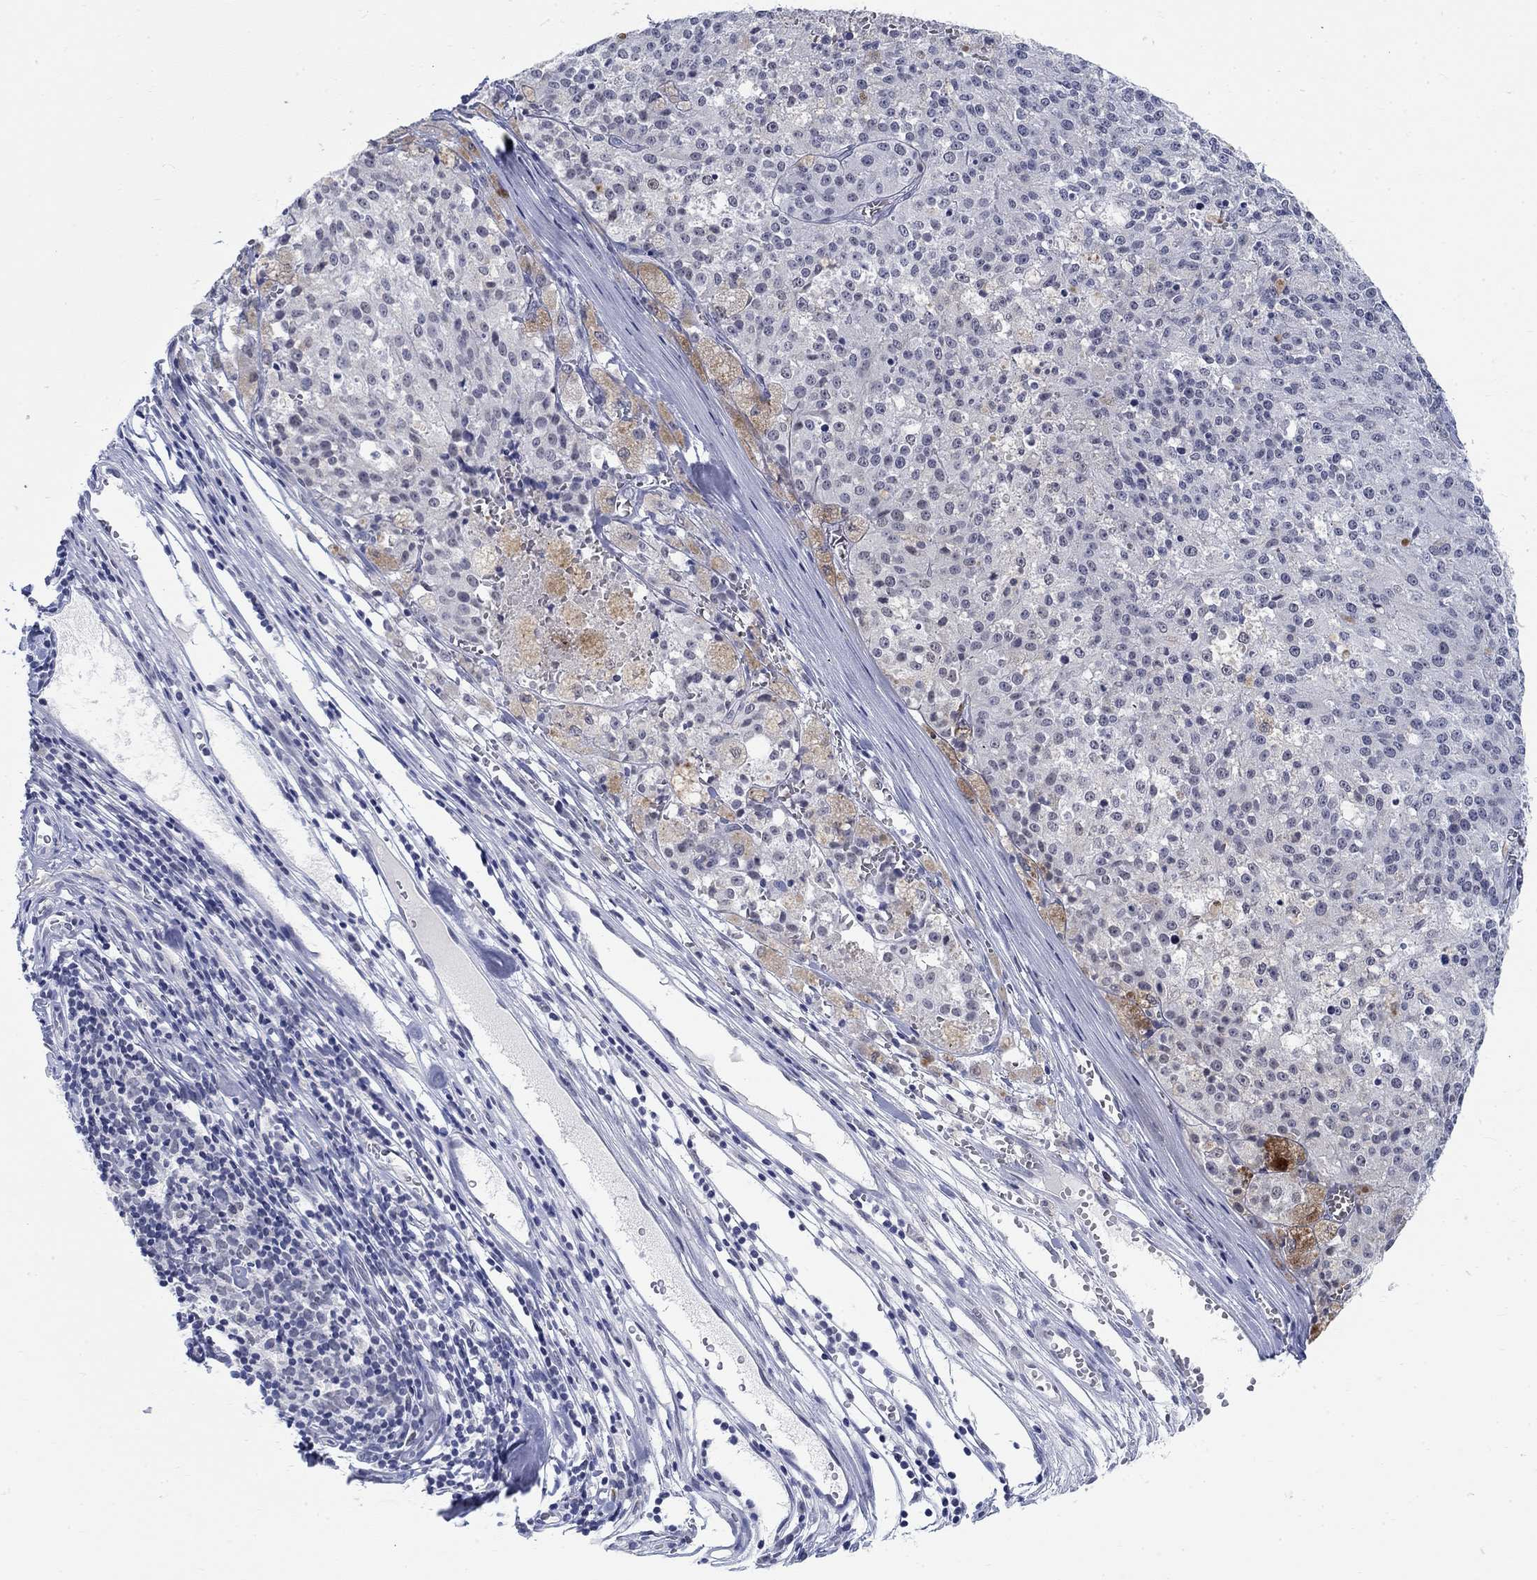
{"staining": {"intensity": "negative", "quantity": "none", "location": "none"}, "tissue": "melanoma", "cell_type": "Tumor cells", "image_type": "cancer", "snomed": [{"axis": "morphology", "description": "Malignant melanoma, Metastatic site"}, {"axis": "topography", "description": "Lymph node"}], "caption": "Tumor cells are negative for brown protein staining in malignant melanoma (metastatic site).", "gene": "ANKS1B", "patient": {"sex": "female", "age": 64}}